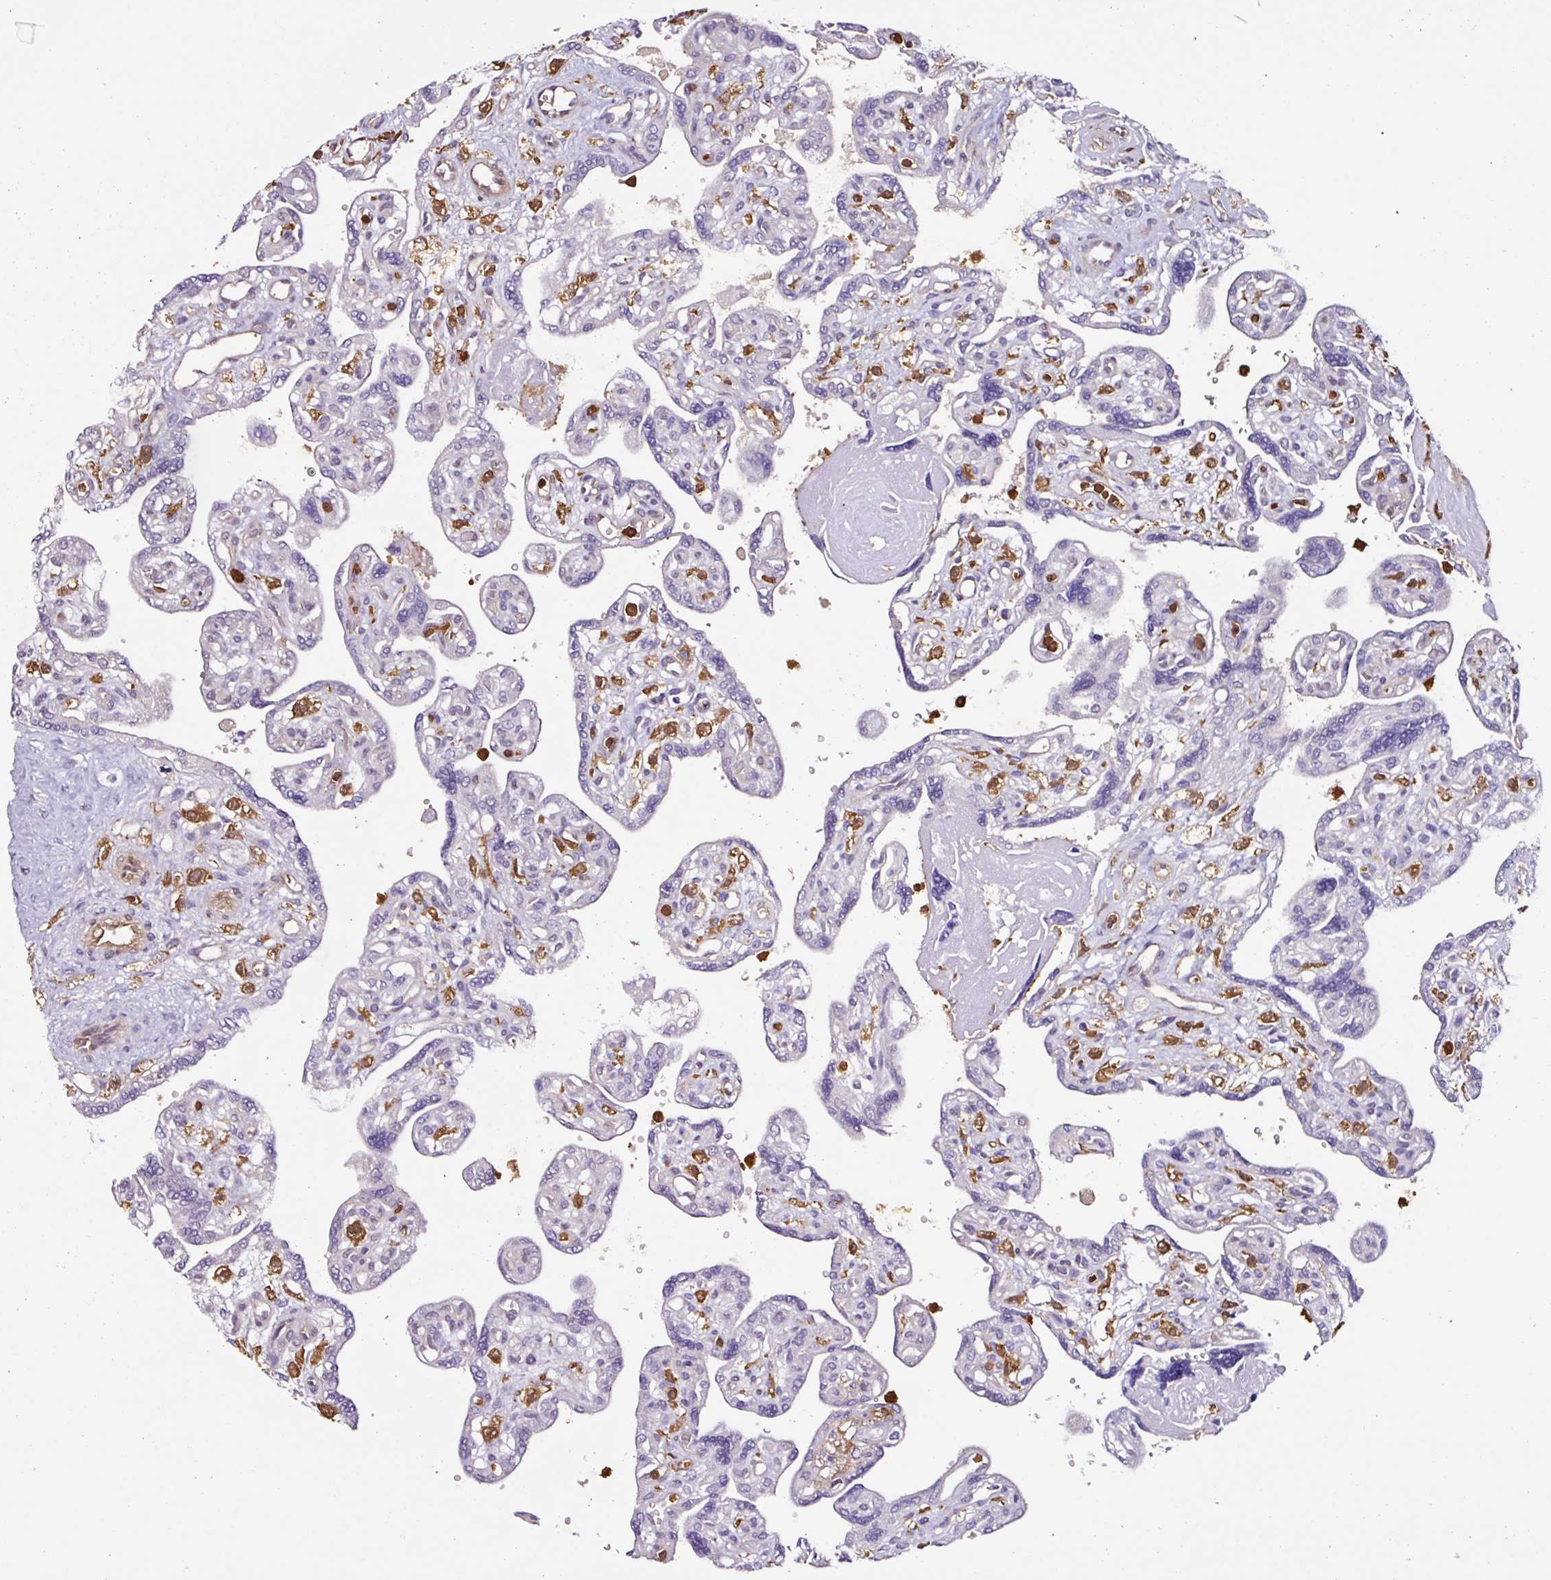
{"staining": {"intensity": "negative", "quantity": "none", "location": "none"}, "tissue": "placenta", "cell_type": "Trophoblastic cells", "image_type": "normal", "snomed": [{"axis": "morphology", "description": "Normal tissue, NOS"}, {"axis": "topography", "description": "Placenta"}], "caption": "High power microscopy image of an immunohistochemistry image of normal placenta, revealing no significant expression in trophoblastic cells.", "gene": "ARHGDIB", "patient": {"sex": "female", "age": 39}}